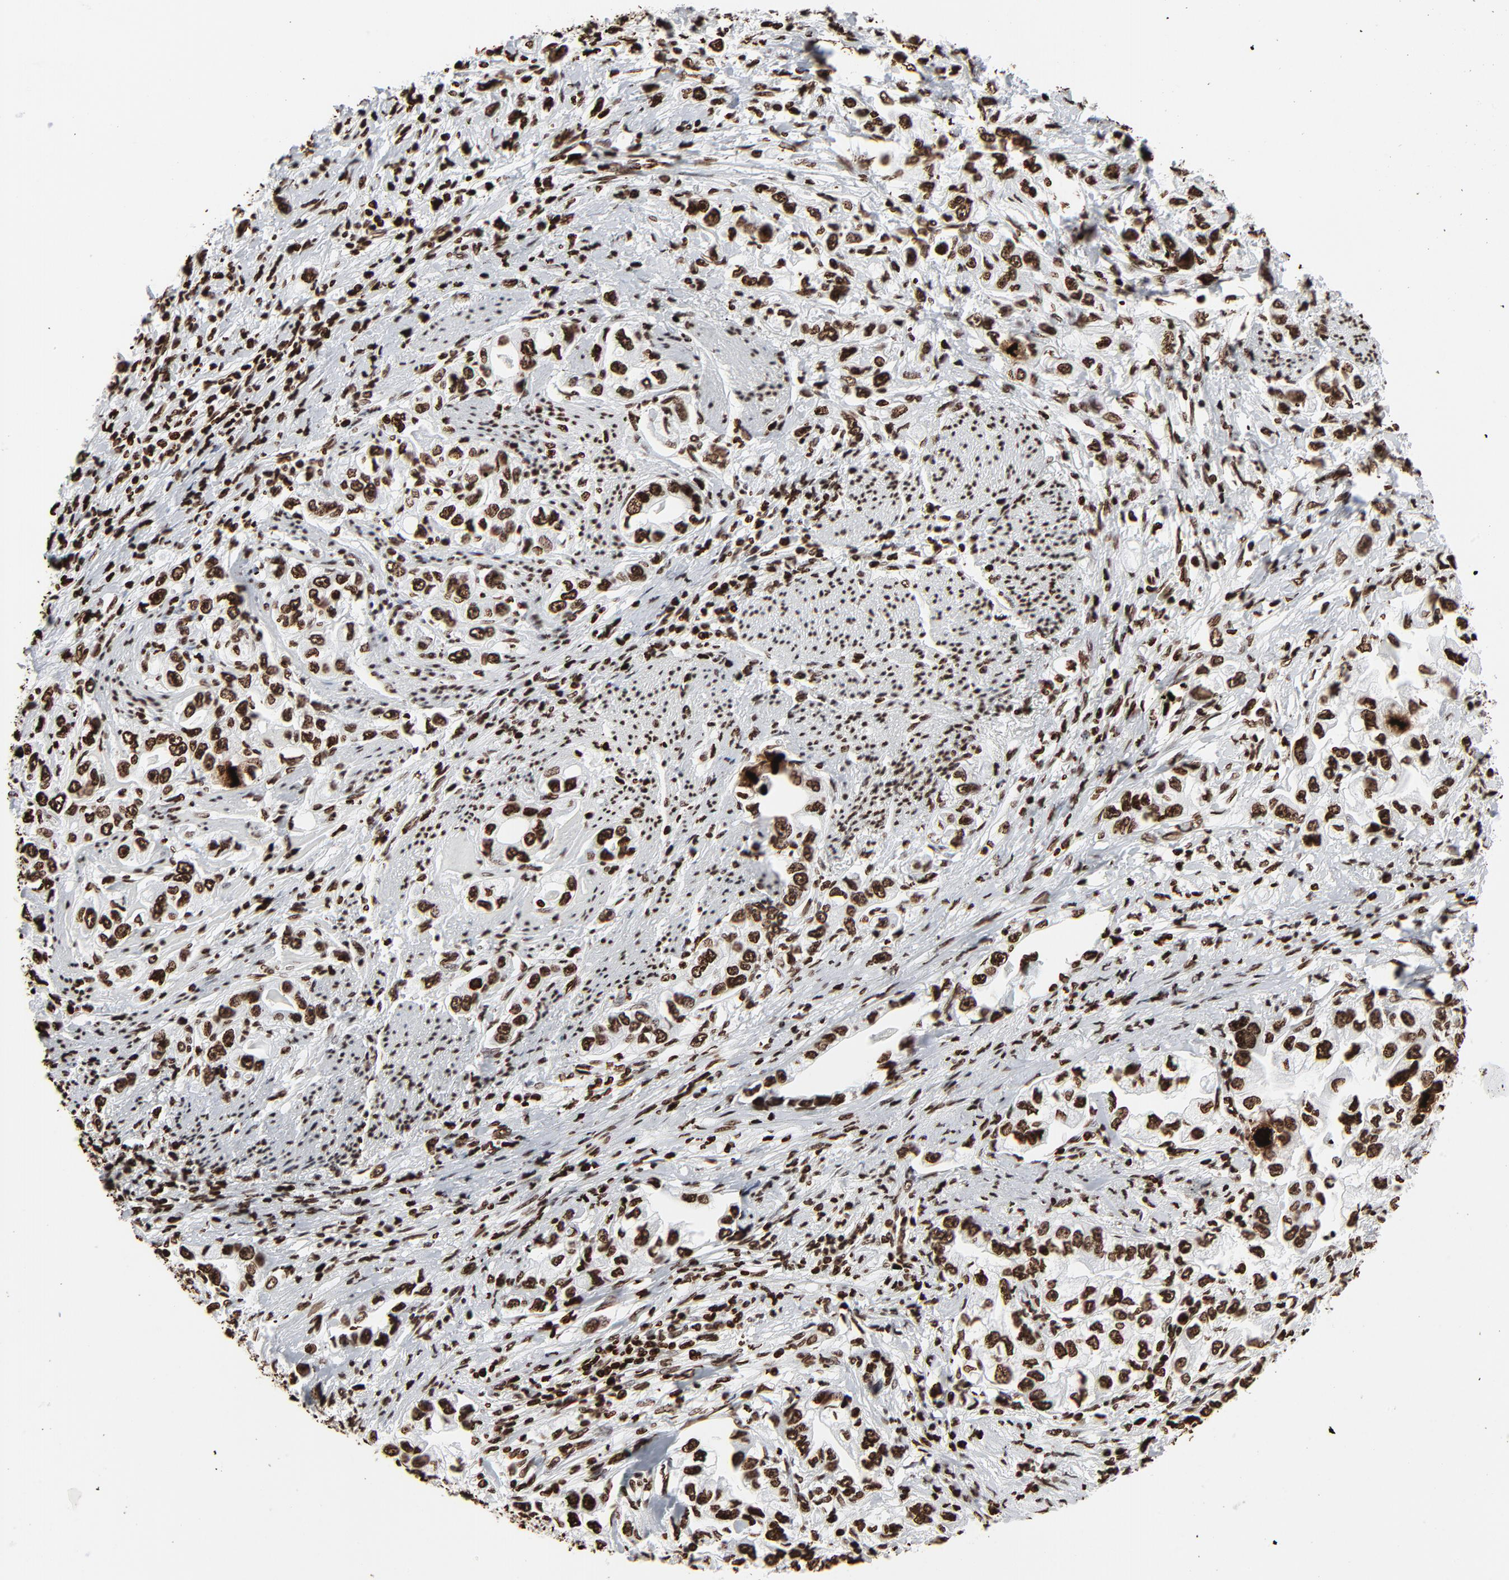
{"staining": {"intensity": "strong", "quantity": ">75%", "location": "nuclear"}, "tissue": "stomach cancer", "cell_type": "Tumor cells", "image_type": "cancer", "snomed": [{"axis": "morphology", "description": "Adenocarcinoma, NOS"}, {"axis": "topography", "description": "Stomach, lower"}], "caption": "Protein staining of stomach adenocarcinoma tissue demonstrates strong nuclear expression in approximately >75% of tumor cells.", "gene": "H3-4", "patient": {"sex": "female", "age": 93}}